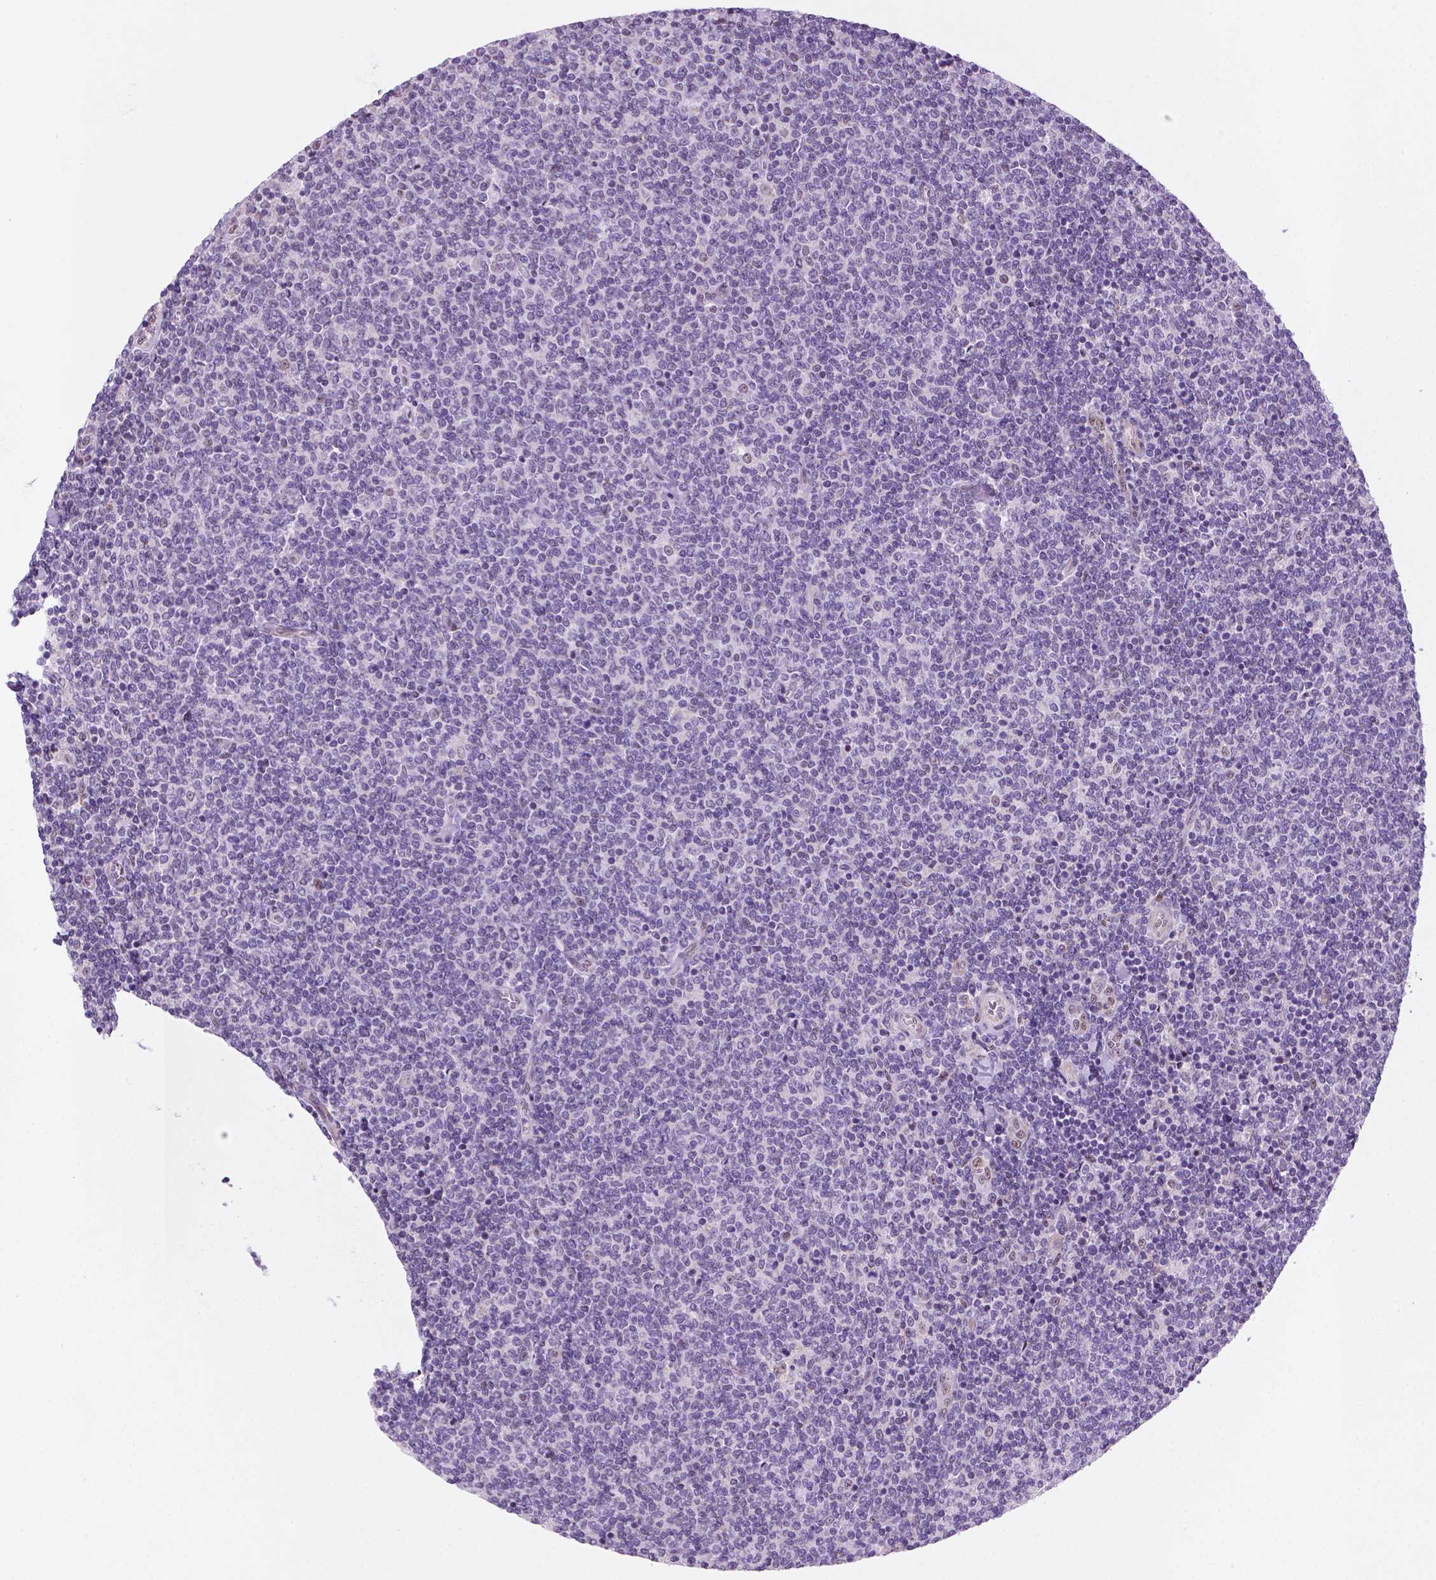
{"staining": {"intensity": "negative", "quantity": "none", "location": "none"}, "tissue": "lymphoma", "cell_type": "Tumor cells", "image_type": "cancer", "snomed": [{"axis": "morphology", "description": "Malignant lymphoma, non-Hodgkin's type, Low grade"}, {"axis": "topography", "description": "Lymph node"}], "caption": "DAB immunohistochemical staining of lymphoma demonstrates no significant staining in tumor cells. The staining was performed using DAB (3,3'-diaminobenzidine) to visualize the protein expression in brown, while the nuclei were stained in blue with hematoxylin (Magnification: 20x).", "gene": "C18orf21", "patient": {"sex": "male", "age": 52}}